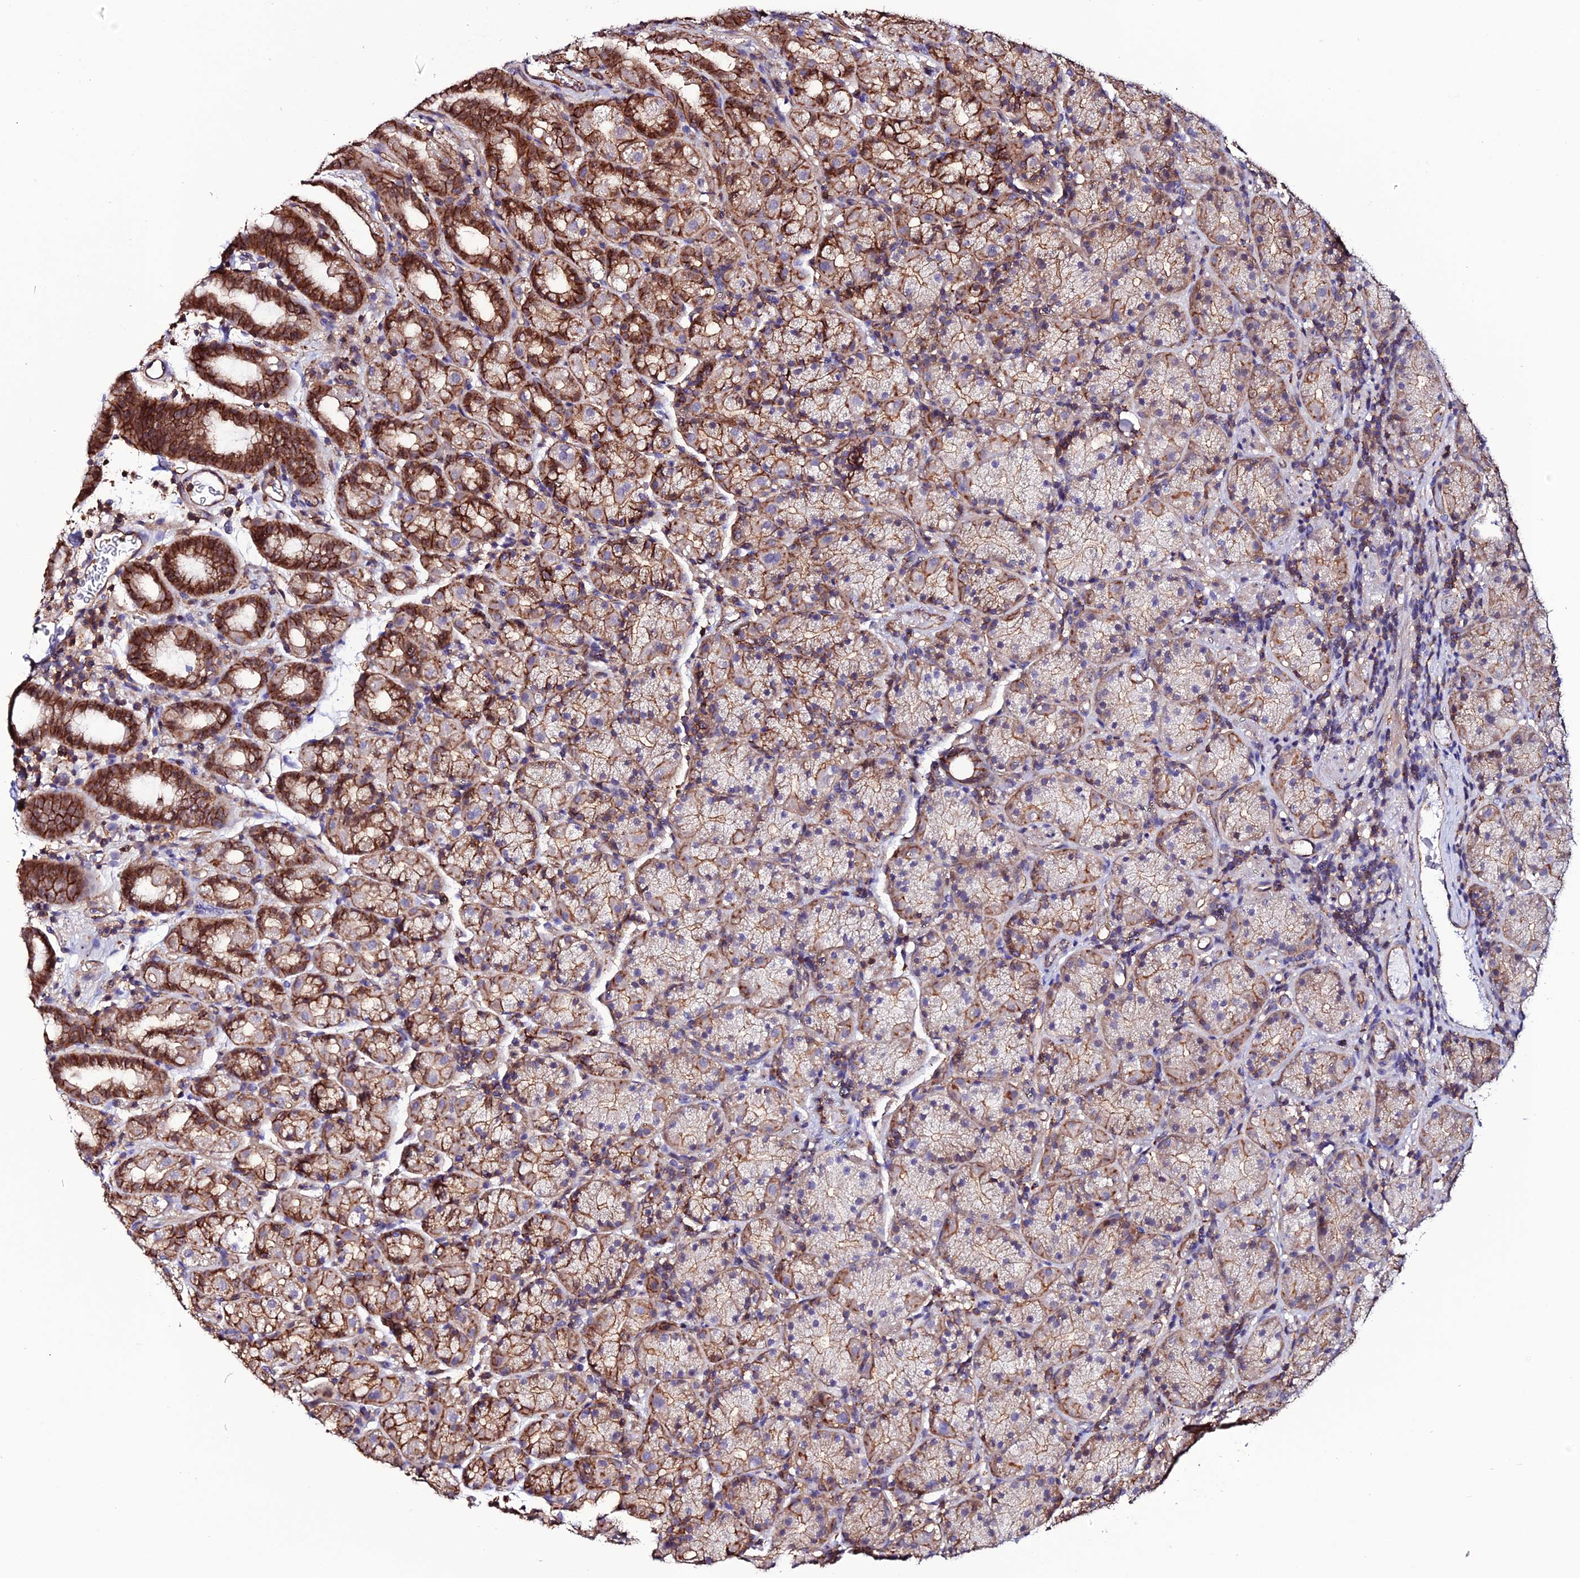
{"staining": {"intensity": "strong", "quantity": ">75%", "location": "cytoplasmic/membranous"}, "tissue": "stomach", "cell_type": "Glandular cells", "image_type": "normal", "snomed": [{"axis": "morphology", "description": "Normal tissue, NOS"}, {"axis": "topography", "description": "Stomach, upper"}, {"axis": "topography", "description": "Stomach, lower"}, {"axis": "topography", "description": "Small intestine"}], "caption": "Immunohistochemical staining of benign human stomach exhibits >75% levels of strong cytoplasmic/membranous protein staining in about >75% of glandular cells.", "gene": "USP17L10", "patient": {"sex": "male", "age": 68}}